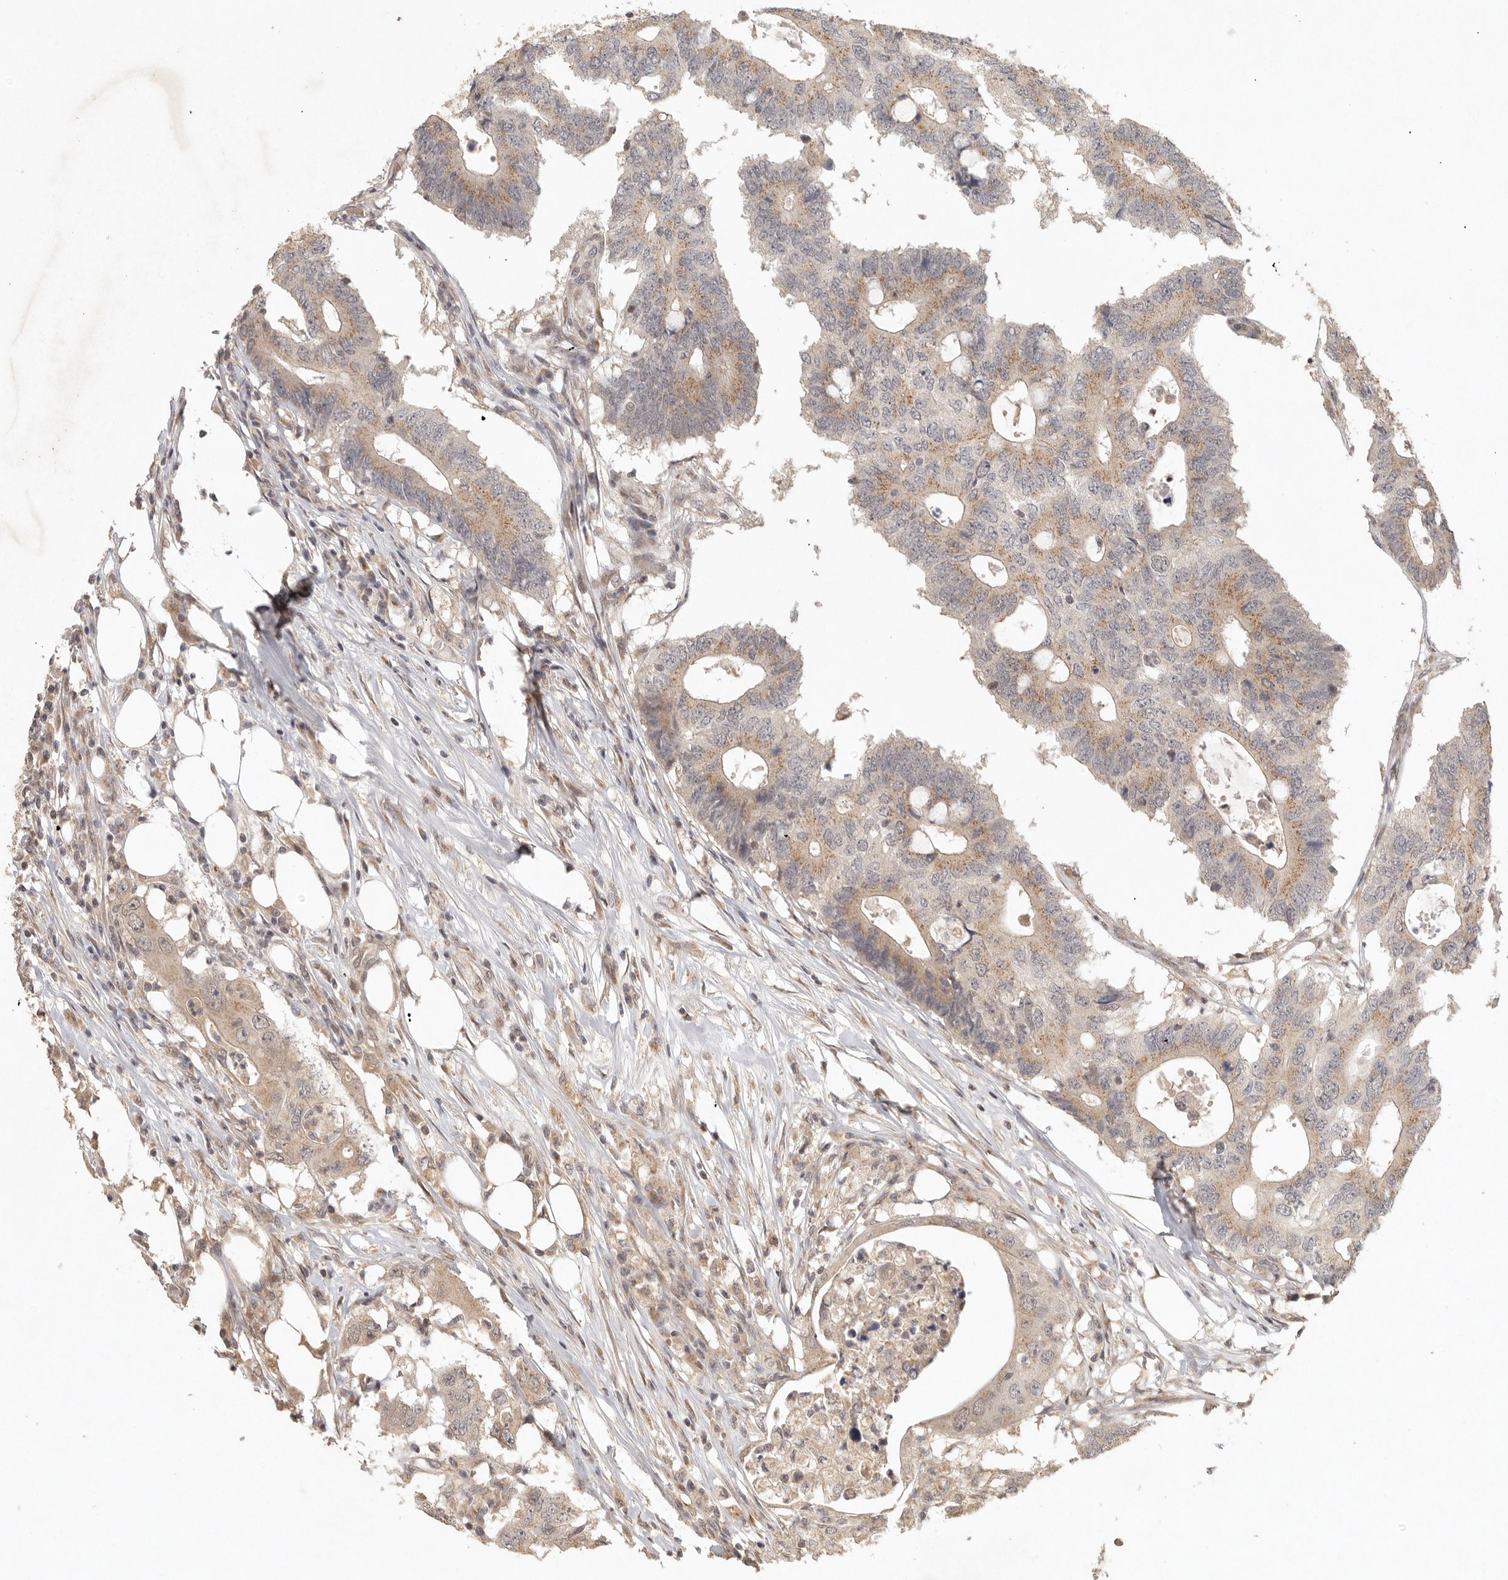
{"staining": {"intensity": "weak", "quantity": ">75%", "location": "cytoplasmic/membranous"}, "tissue": "colorectal cancer", "cell_type": "Tumor cells", "image_type": "cancer", "snomed": [{"axis": "morphology", "description": "Adenocarcinoma, NOS"}, {"axis": "topography", "description": "Colon"}], "caption": "Protein staining of colorectal cancer tissue displays weak cytoplasmic/membranous staining in approximately >75% of tumor cells. (DAB = brown stain, brightfield microscopy at high magnification).", "gene": "LRRC75A", "patient": {"sex": "male", "age": 71}}